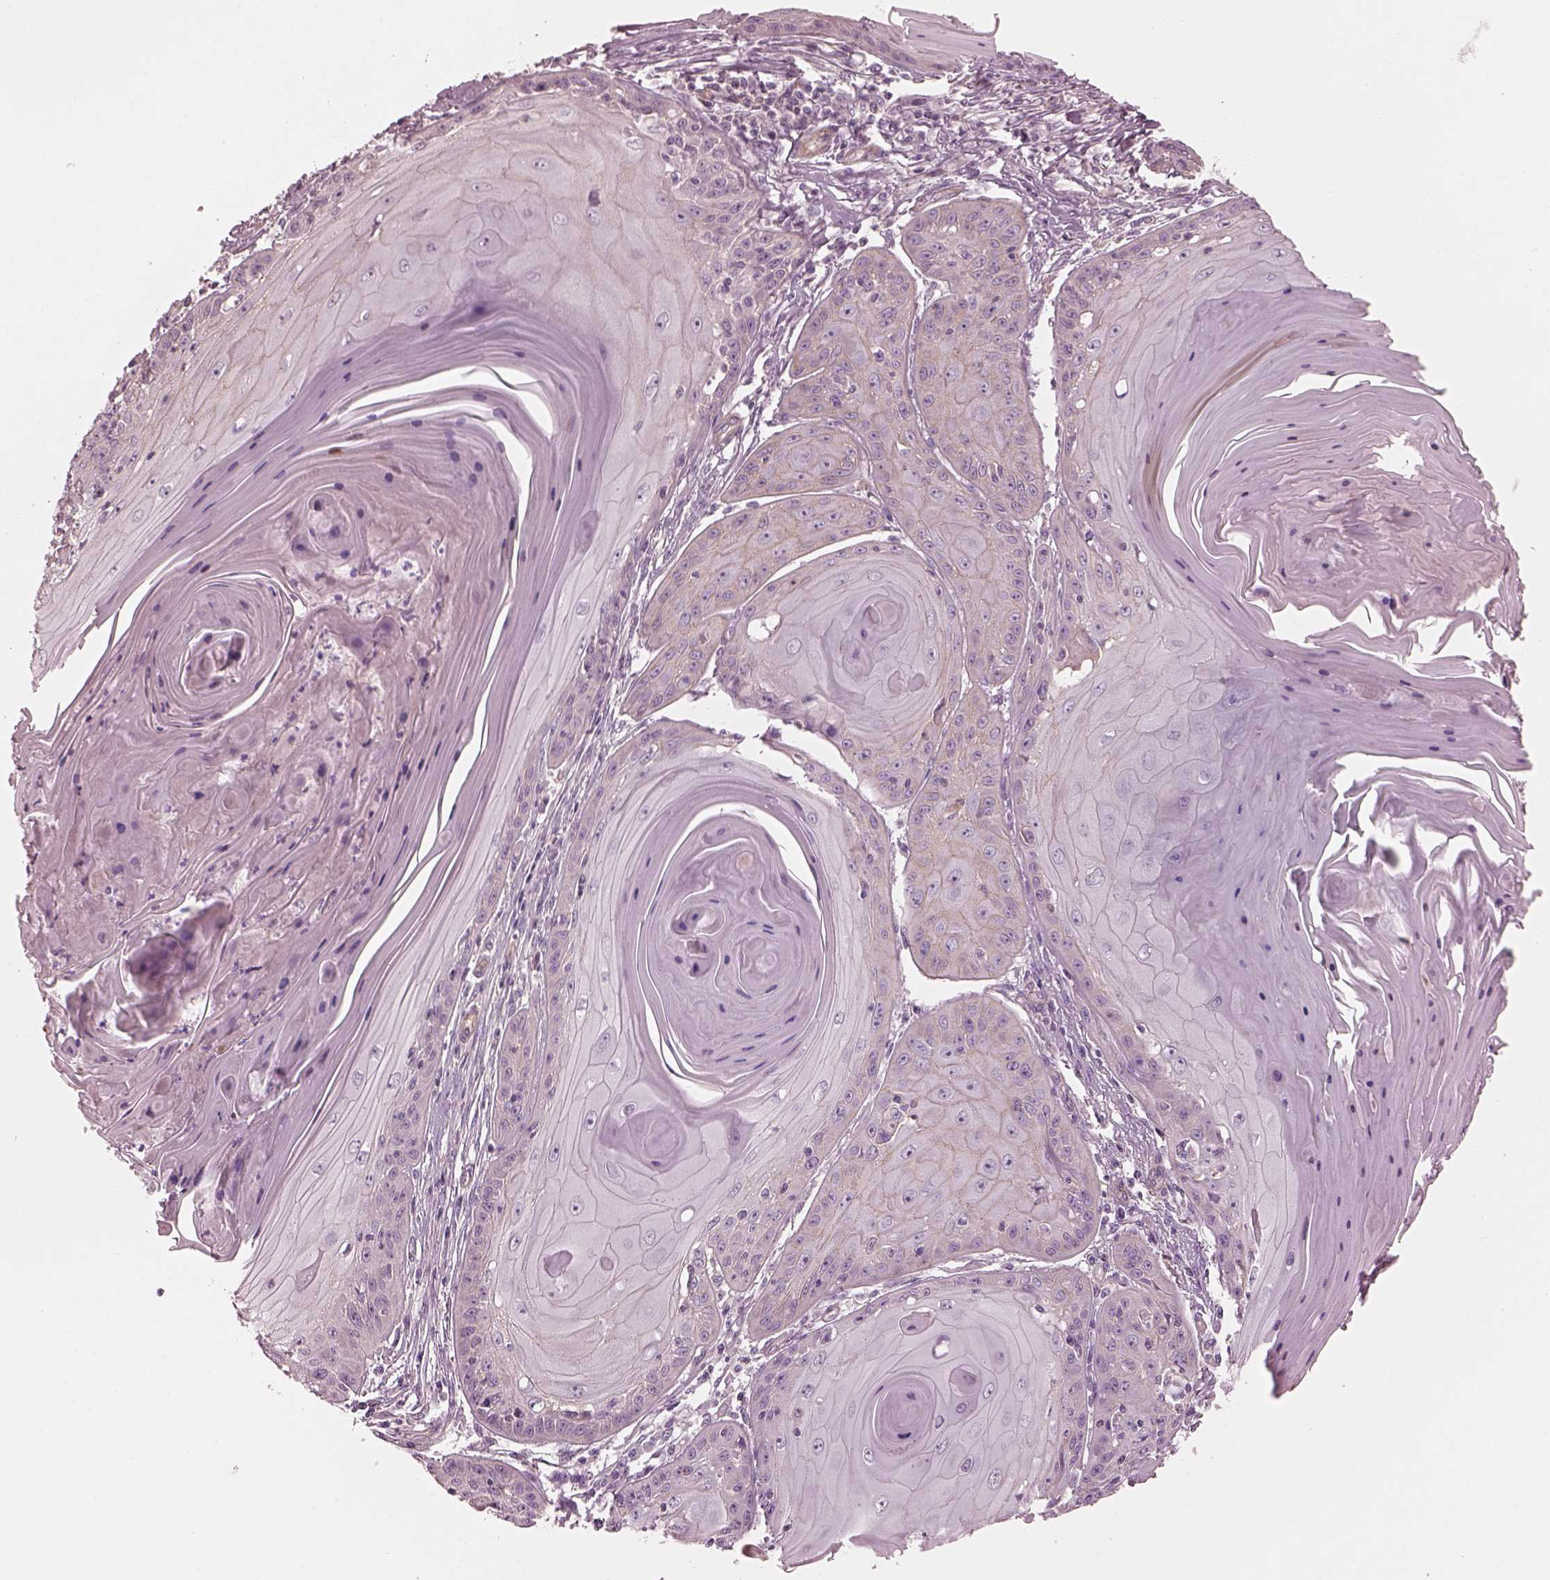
{"staining": {"intensity": "weak", "quantity": "<25%", "location": "cytoplasmic/membranous"}, "tissue": "skin cancer", "cell_type": "Tumor cells", "image_type": "cancer", "snomed": [{"axis": "morphology", "description": "Squamous cell carcinoma, NOS"}, {"axis": "topography", "description": "Skin"}, {"axis": "topography", "description": "Vulva"}], "caption": "Immunohistochemistry histopathology image of human skin cancer stained for a protein (brown), which displays no expression in tumor cells.", "gene": "ELAPOR1", "patient": {"sex": "female", "age": 85}}